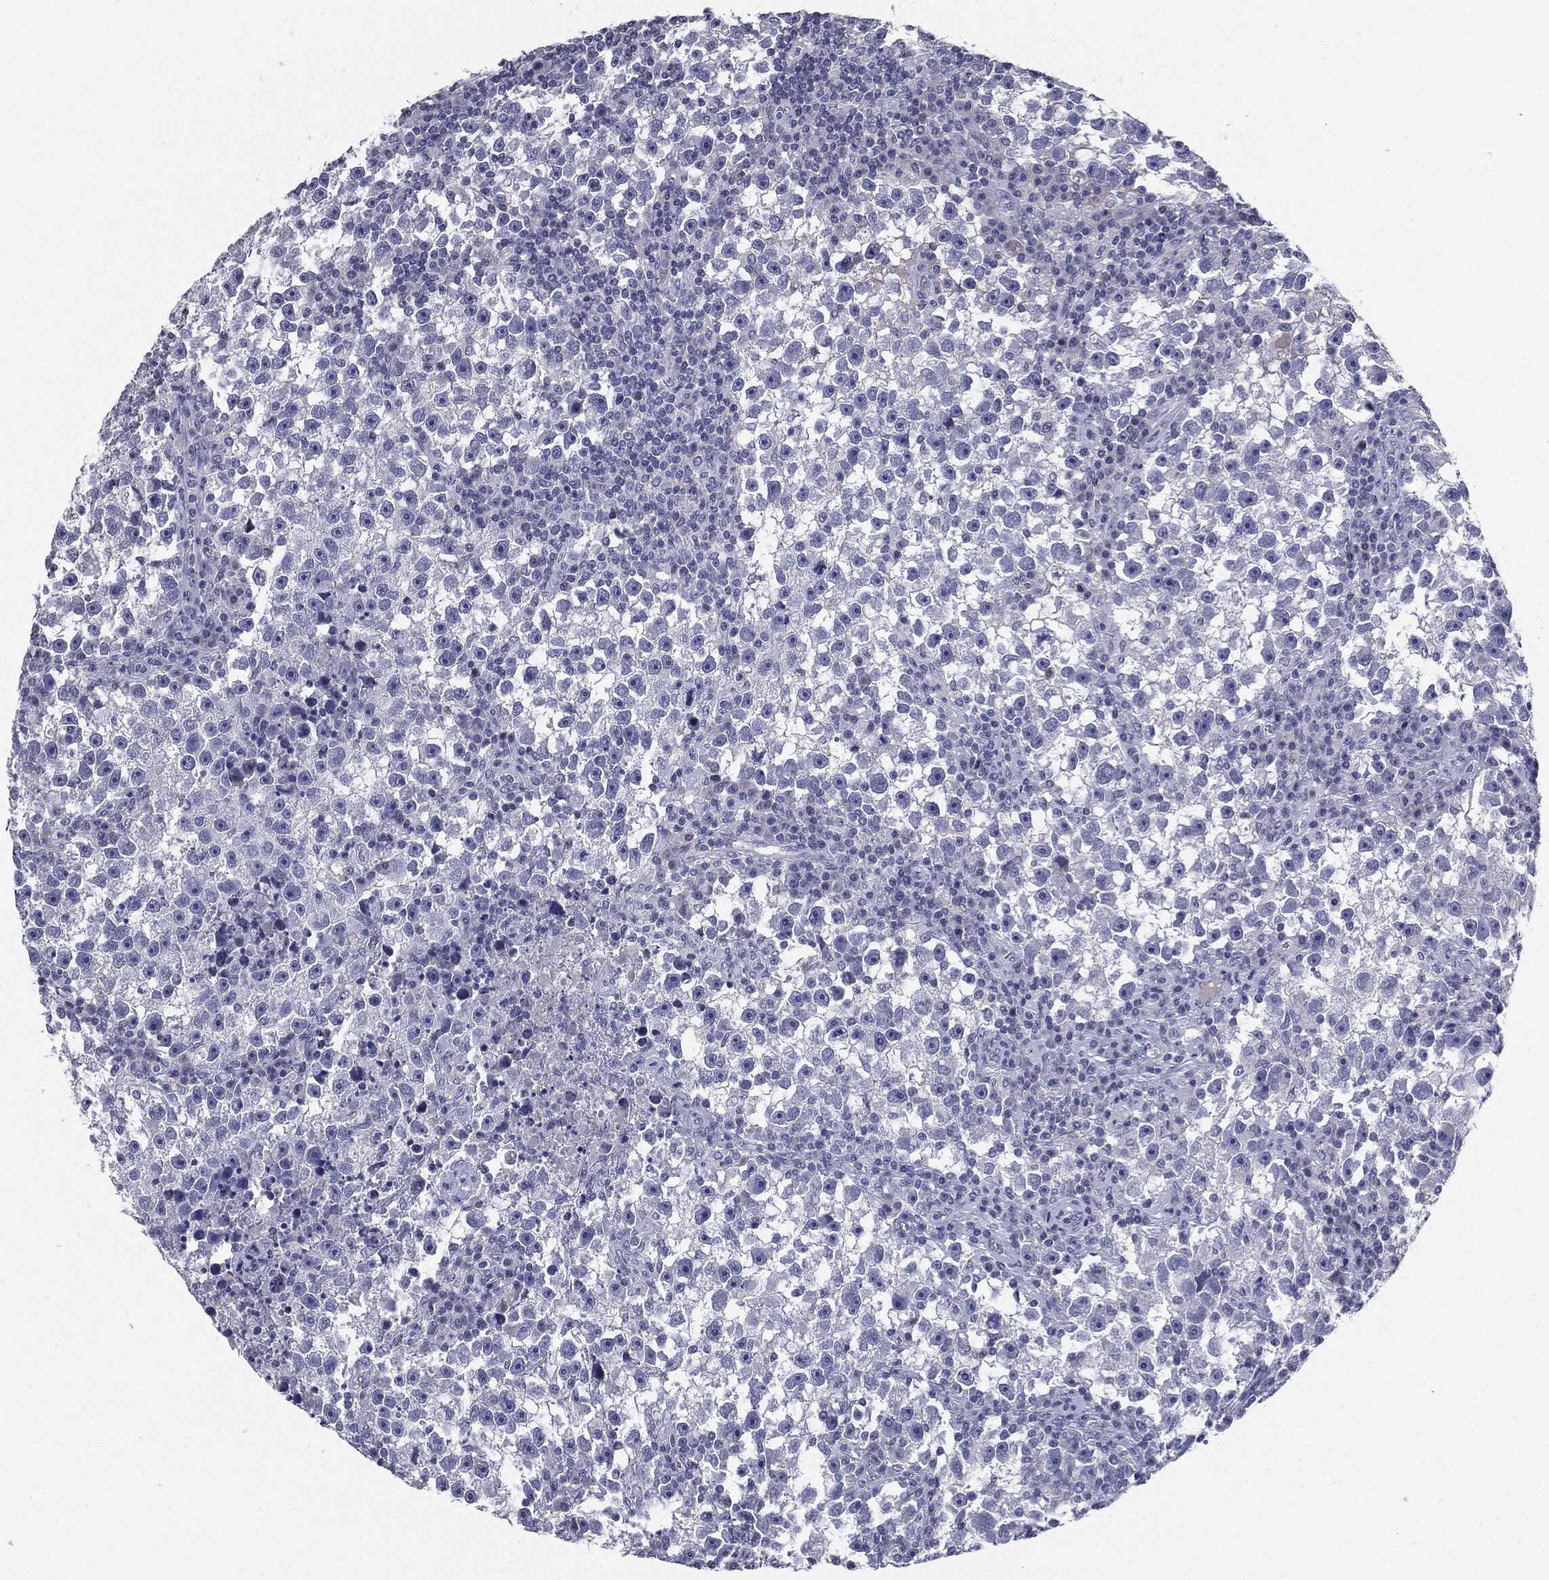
{"staining": {"intensity": "negative", "quantity": "none", "location": "none"}, "tissue": "testis cancer", "cell_type": "Tumor cells", "image_type": "cancer", "snomed": [{"axis": "morphology", "description": "Seminoma, NOS"}, {"axis": "topography", "description": "Testis"}], "caption": "An IHC micrograph of testis cancer (seminoma) is shown. There is no staining in tumor cells of testis cancer (seminoma).", "gene": "SERPINB4", "patient": {"sex": "male", "age": 47}}